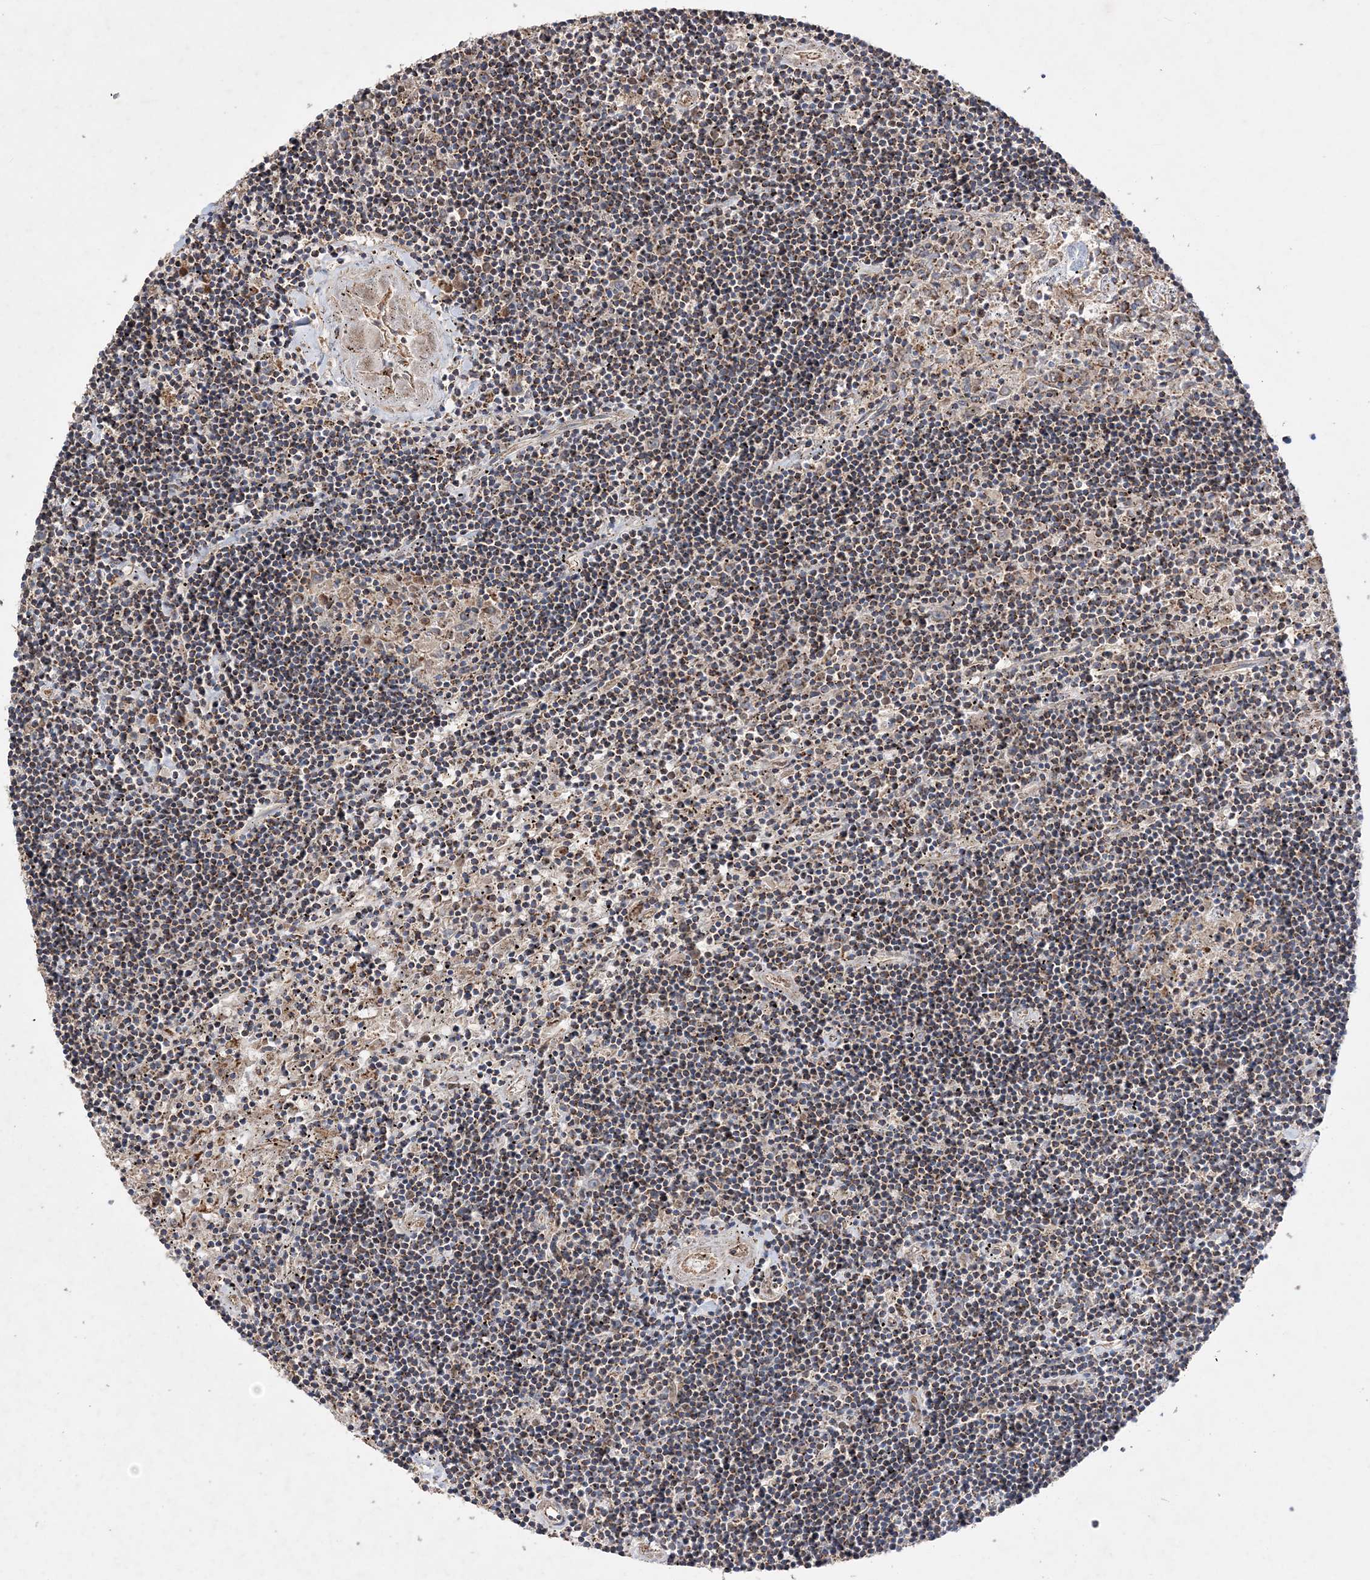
{"staining": {"intensity": "moderate", "quantity": ">75%", "location": "cytoplasmic/membranous"}, "tissue": "lymphoma", "cell_type": "Tumor cells", "image_type": "cancer", "snomed": [{"axis": "morphology", "description": "Malignant lymphoma, non-Hodgkin's type, Low grade"}, {"axis": "topography", "description": "Spleen"}], "caption": "Immunohistochemistry (DAB) staining of low-grade malignant lymphoma, non-Hodgkin's type displays moderate cytoplasmic/membranous protein positivity in about >75% of tumor cells.", "gene": "POC5", "patient": {"sex": "male", "age": 76}}